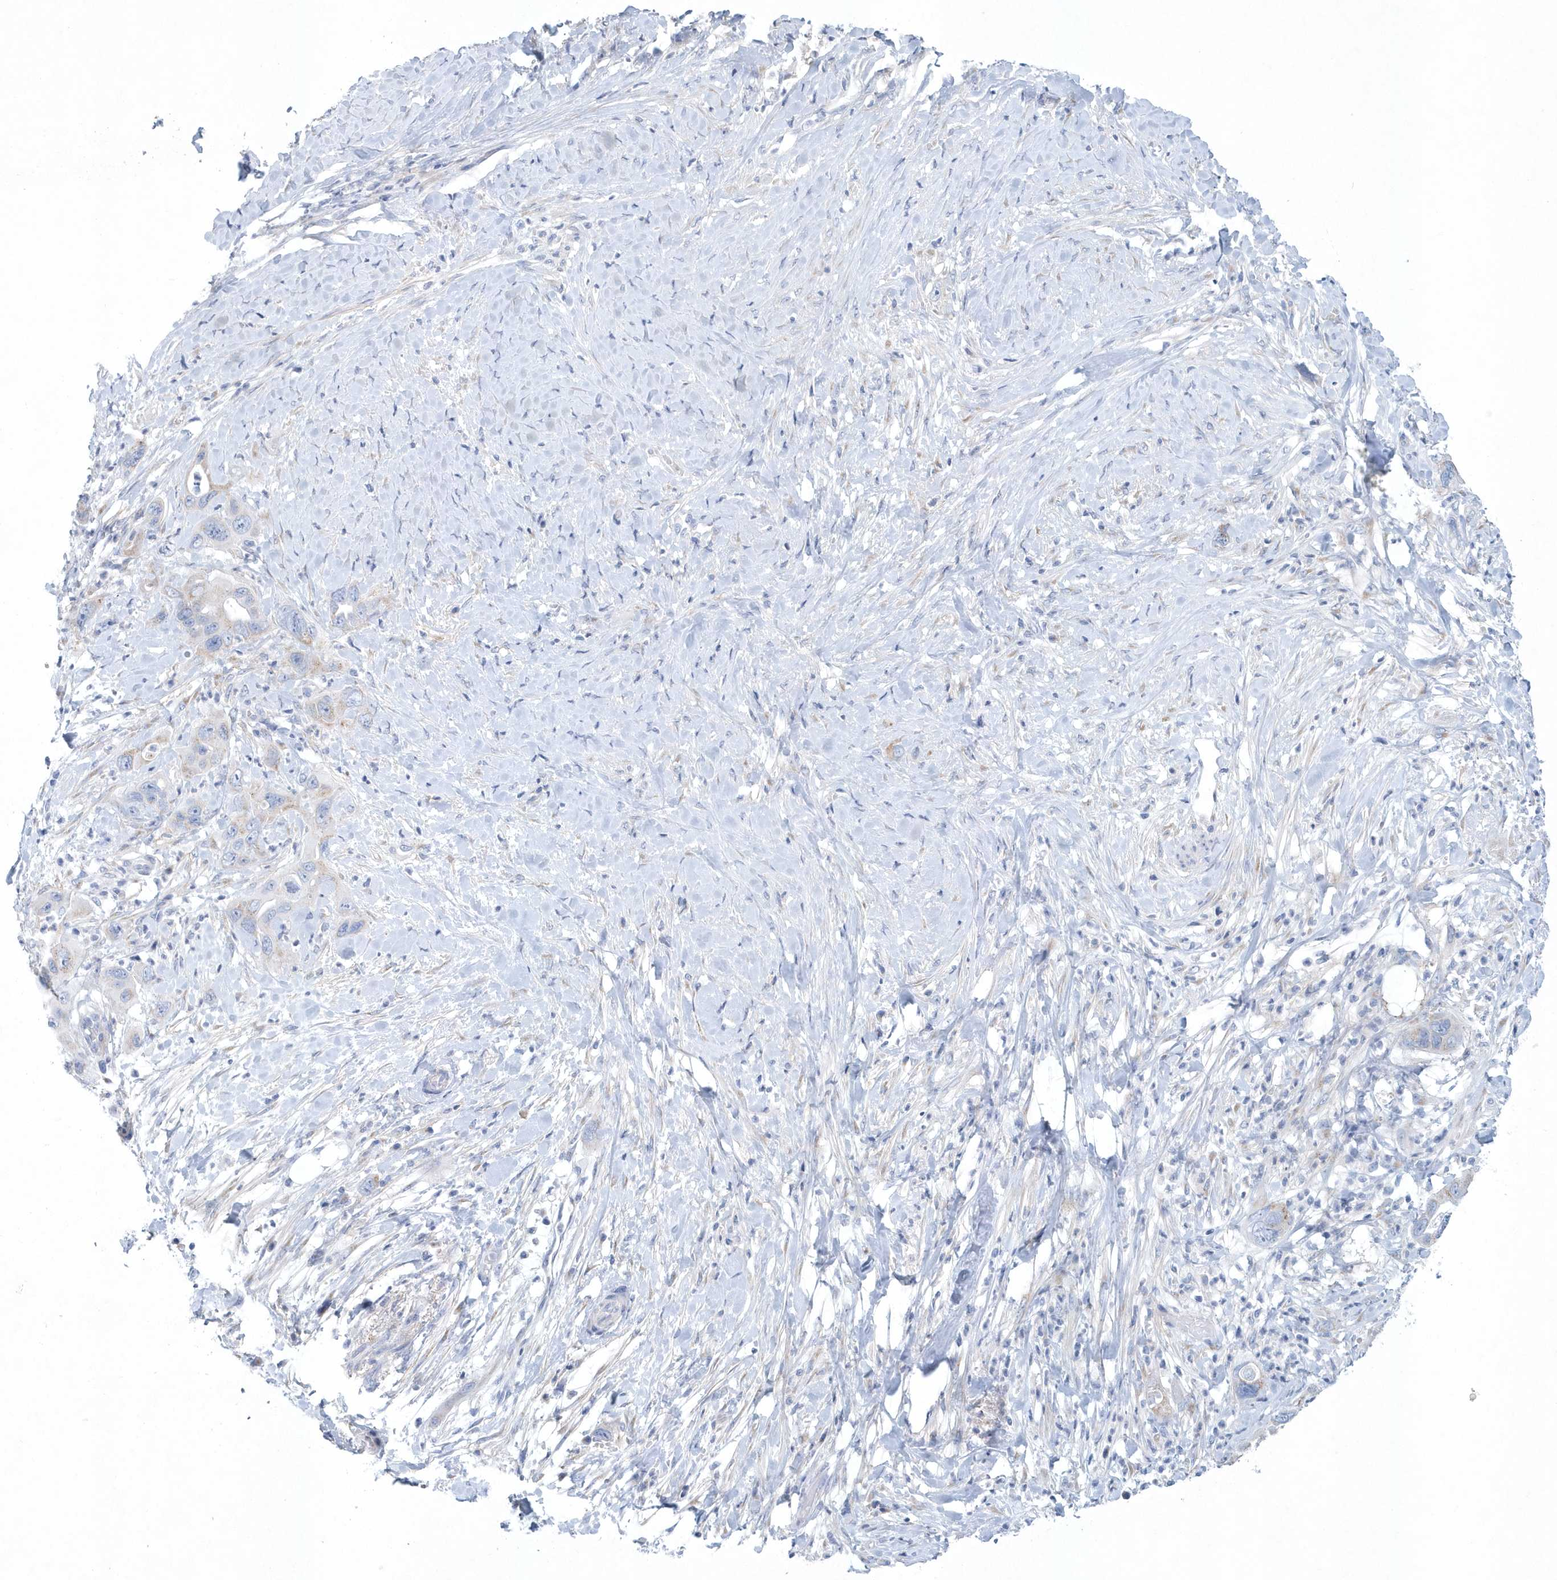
{"staining": {"intensity": "negative", "quantity": "none", "location": "none"}, "tissue": "pancreatic cancer", "cell_type": "Tumor cells", "image_type": "cancer", "snomed": [{"axis": "morphology", "description": "Adenocarcinoma, NOS"}, {"axis": "topography", "description": "Pancreas"}], "caption": "There is no significant staining in tumor cells of adenocarcinoma (pancreatic). (IHC, brightfield microscopy, high magnification).", "gene": "SPATA18", "patient": {"sex": "female", "age": 71}}